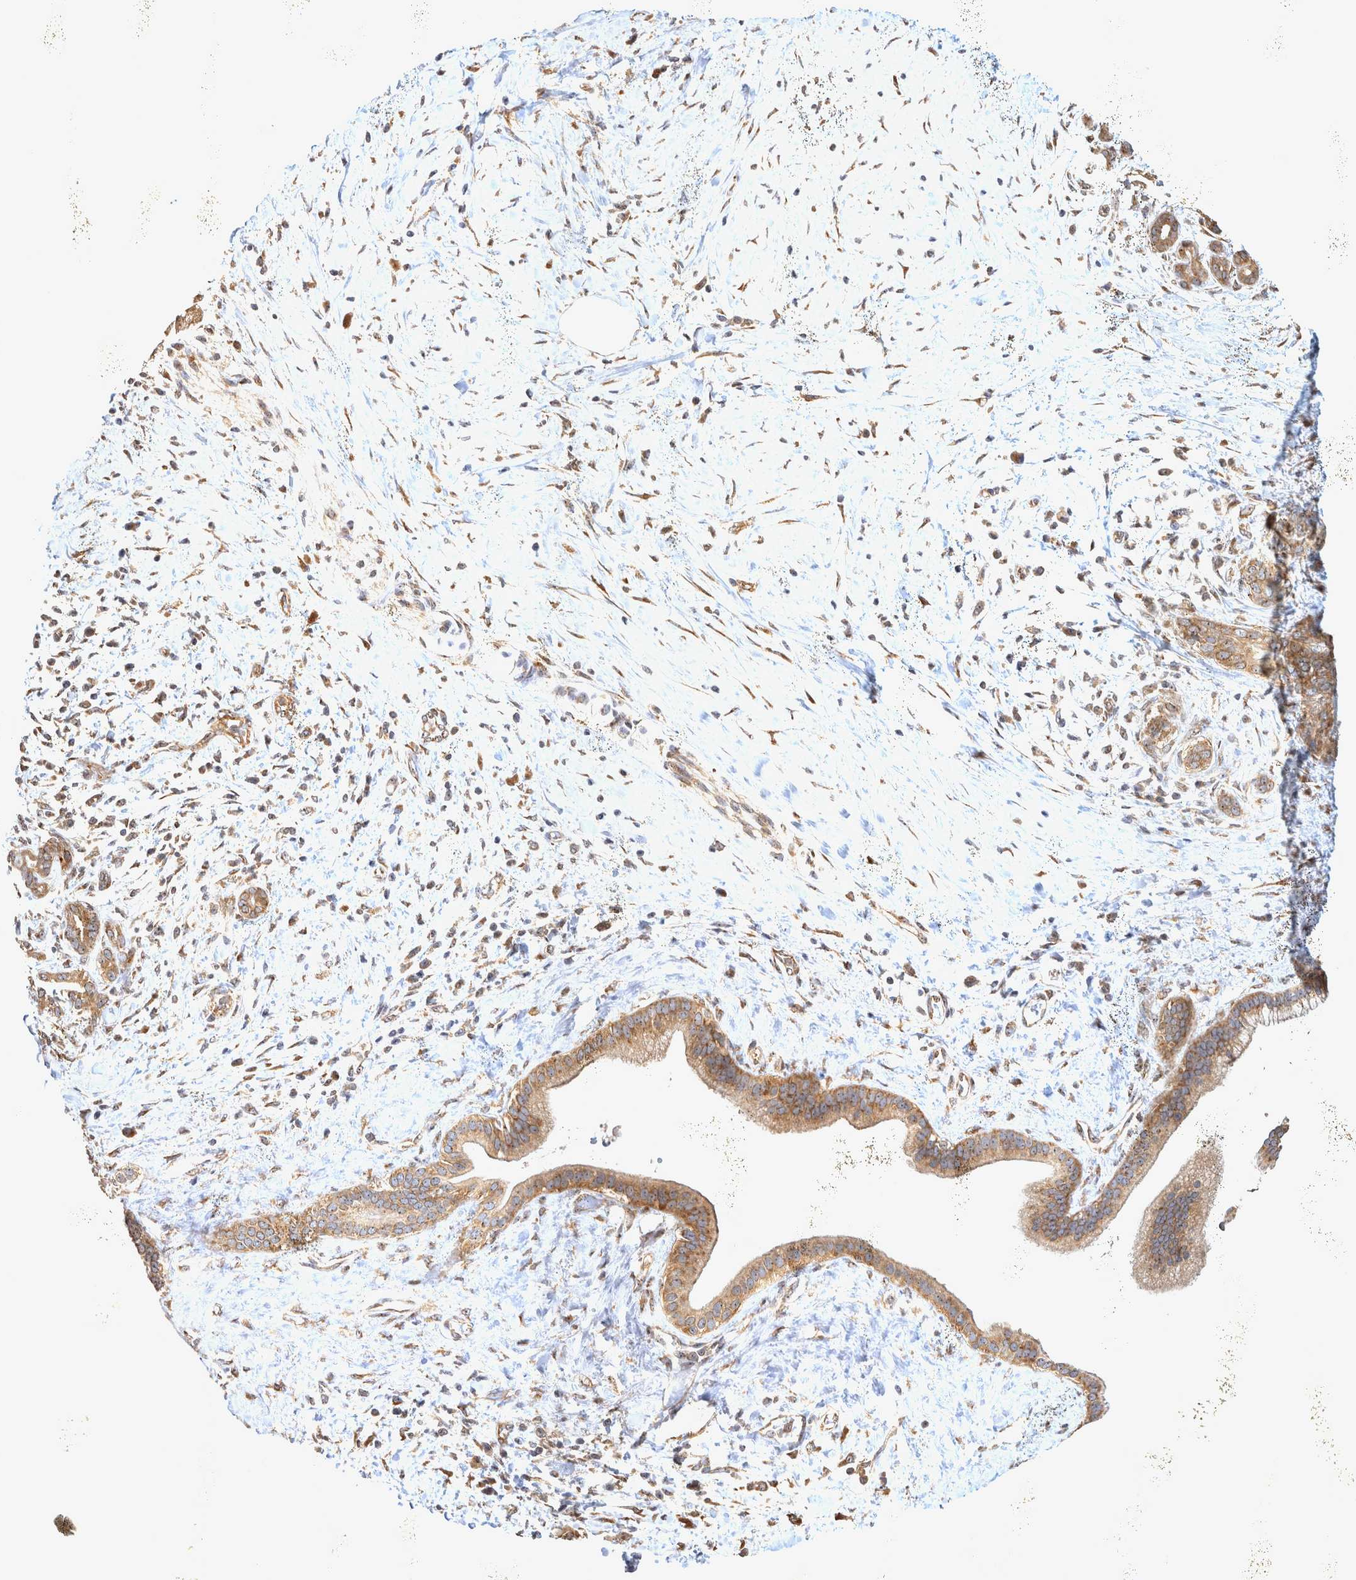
{"staining": {"intensity": "moderate", "quantity": ">75%", "location": "cytoplasmic/membranous"}, "tissue": "pancreatic cancer", "cell_type": "Tumor cells", "image_type": "cancer", "snomed": [{"axis": "morphology", "description": "Adenocarcinoma, NOS"}, {"axis": "topography", "description": "Pancreas"}], "caption": "Approximately >75% of tumor cells in pancreatic cancer (adenocarcinoma) demonstrate moderate cytoplasmic/membranous protein positivity as visualized by brown immunohistochemical staining.", "gene": "ATXN2", "patient": {"sex": "male", "age": 58}}